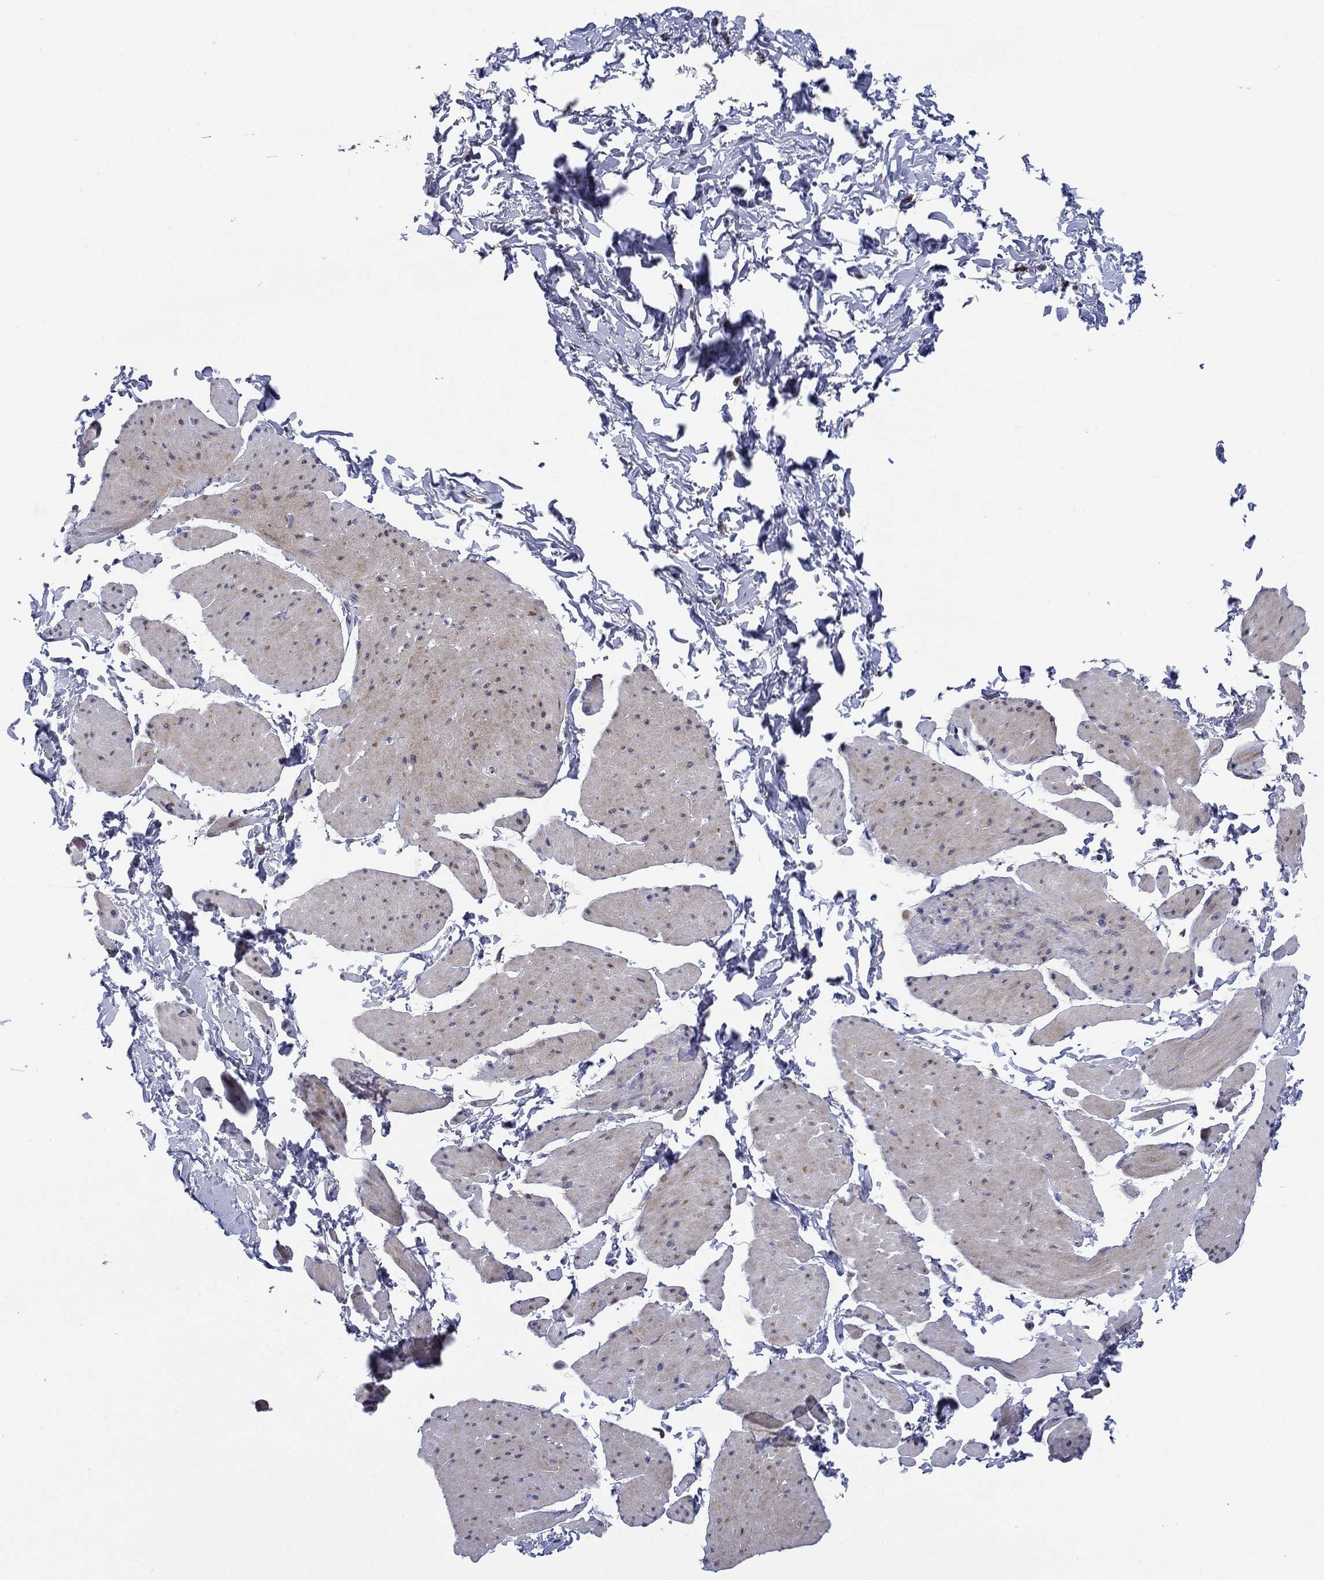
{"staining": {"intensity": "weak", "quantity": "<25%", "location": "cytoplasmic/membranous"}, "tissue": "smooth muscle", "cell_type": "Smooth muscle cells", "image_type": "normal", "snomed": [{"axis": "morphology", "description": "Normal tissue, NOS"}, {"axis": "topography", "description": "Adipose tissue"}, {"axis": "topography", "description": "Smooth muscle"}, {"axis": "topography", "description": "Peripheral nerve tissue"}], "caption": "Smooth muscle stained for a protein using immunohistochemistry demonstrates no expression smooth muscle cells.", "gene": "SVEP1", "patient": {"sex": "male", "age": 83}}